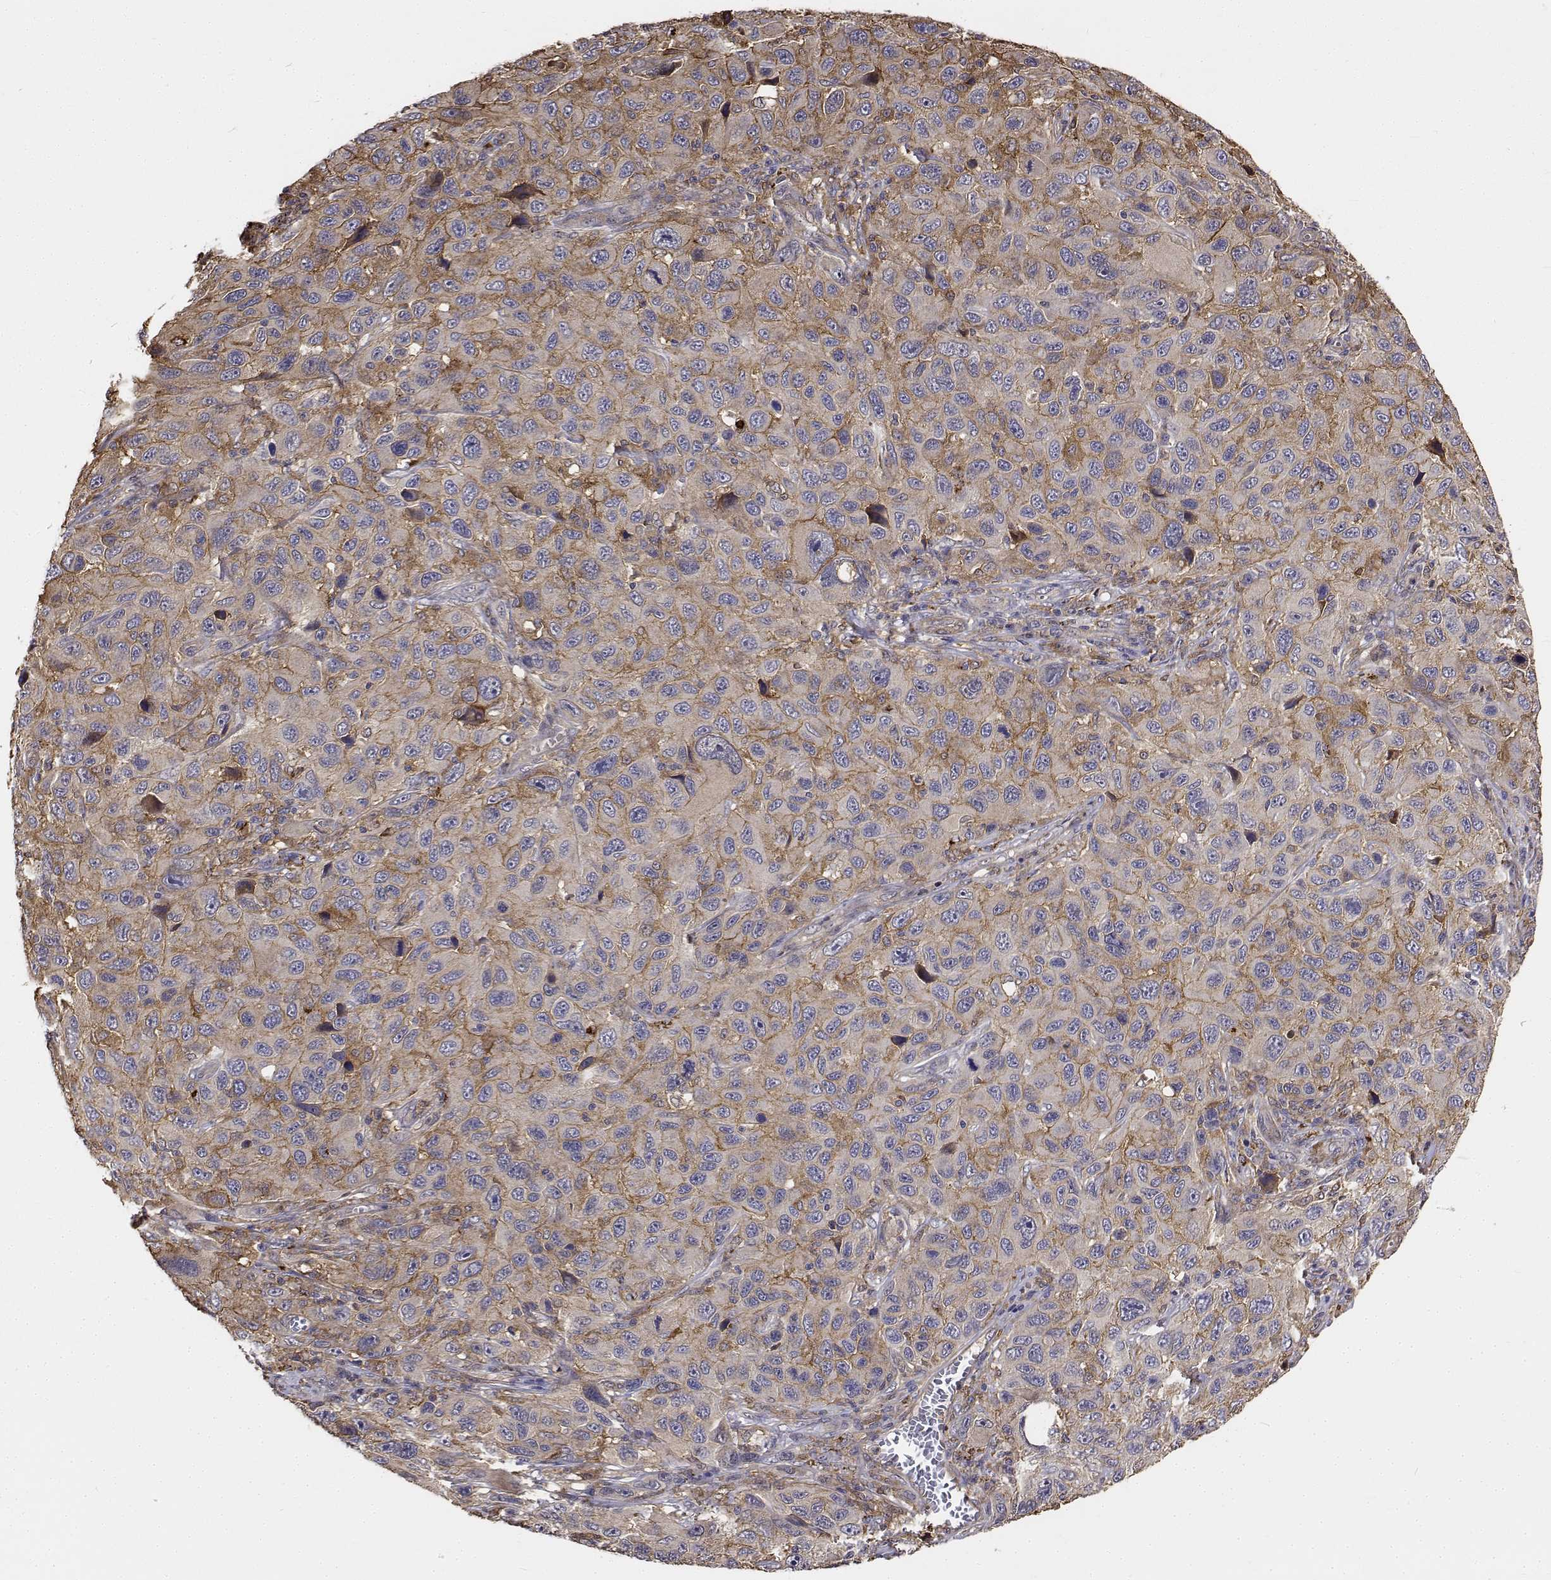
{"staining": {"intensity": "negative", "quantity": "none", "location": "none"}, "tissue": "melanoma", "cell_type": "Tumor cells", "image_type": "cancer", "snomed": [{"axis": "morphology", "description": "Malignant melanoma, NOS"}, {"axis": "topography", "description": "Skin"}], "caption": "The micrograph demonstrates no significant staining in tumor cells of melanoma.", "gene": "PCID2", "patient": {"sex": "male", "age": 53}}